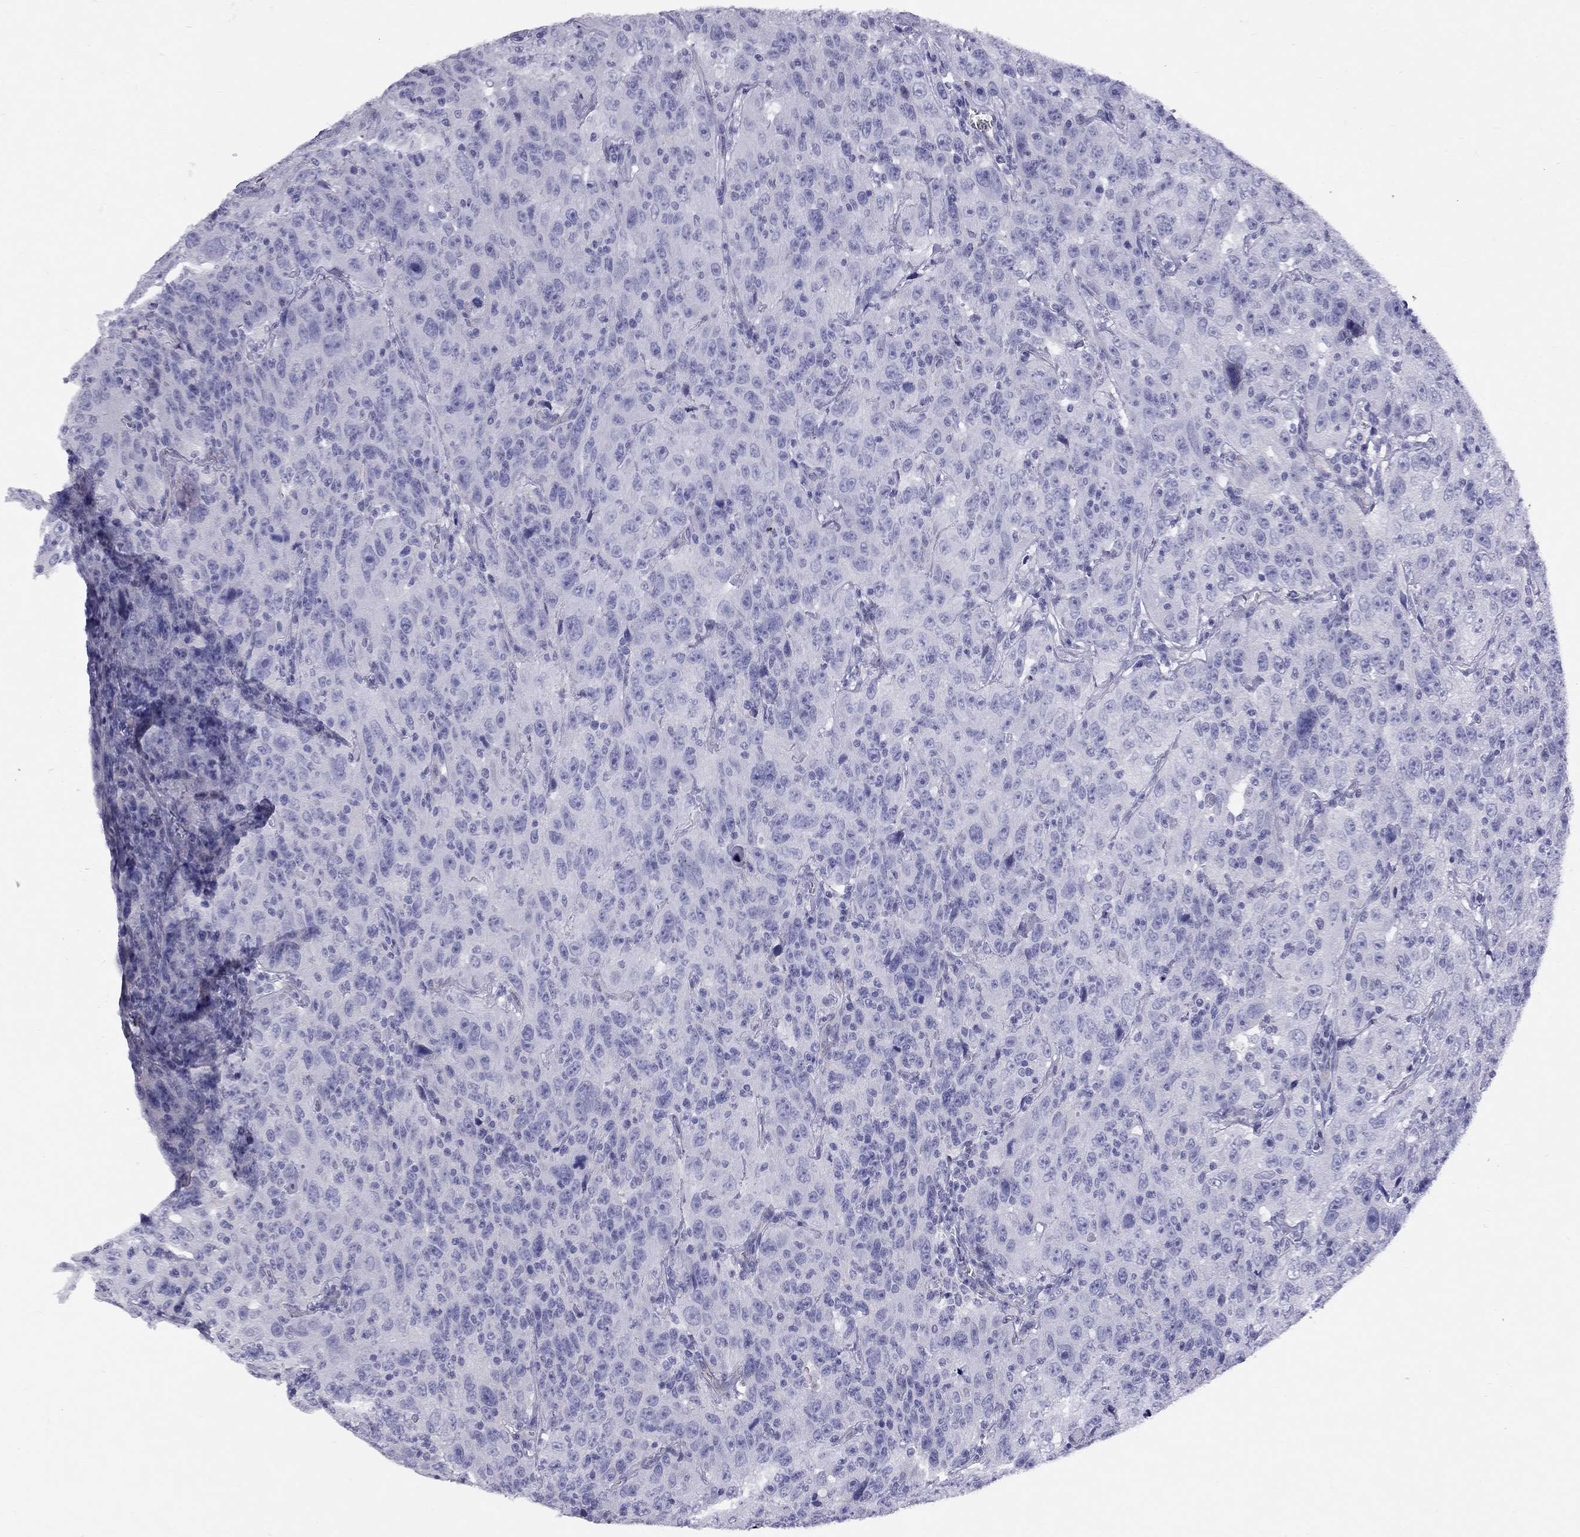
{"staining": {"intensity": "negative", "quantity": "none", "location": "none"}, "tissue": "urothelial cancer", "cell_type": "Tumor cells", "image_type": "cancer", "snomed": [{"axis": "morphology", "description": "Urothelial carcinoma, NOS"}, {"axis": "morphology", "description": "Urothelial carcinoma, High grade"}, {"axis": "topography", "description": "Urinary bladder"}], "caption": "Immunohistochemical staining of human urothelial cancer displays no significant expression in tumor cells.", "gene": "FSCN3", "patient": {"sex": "female", "age": 73}}